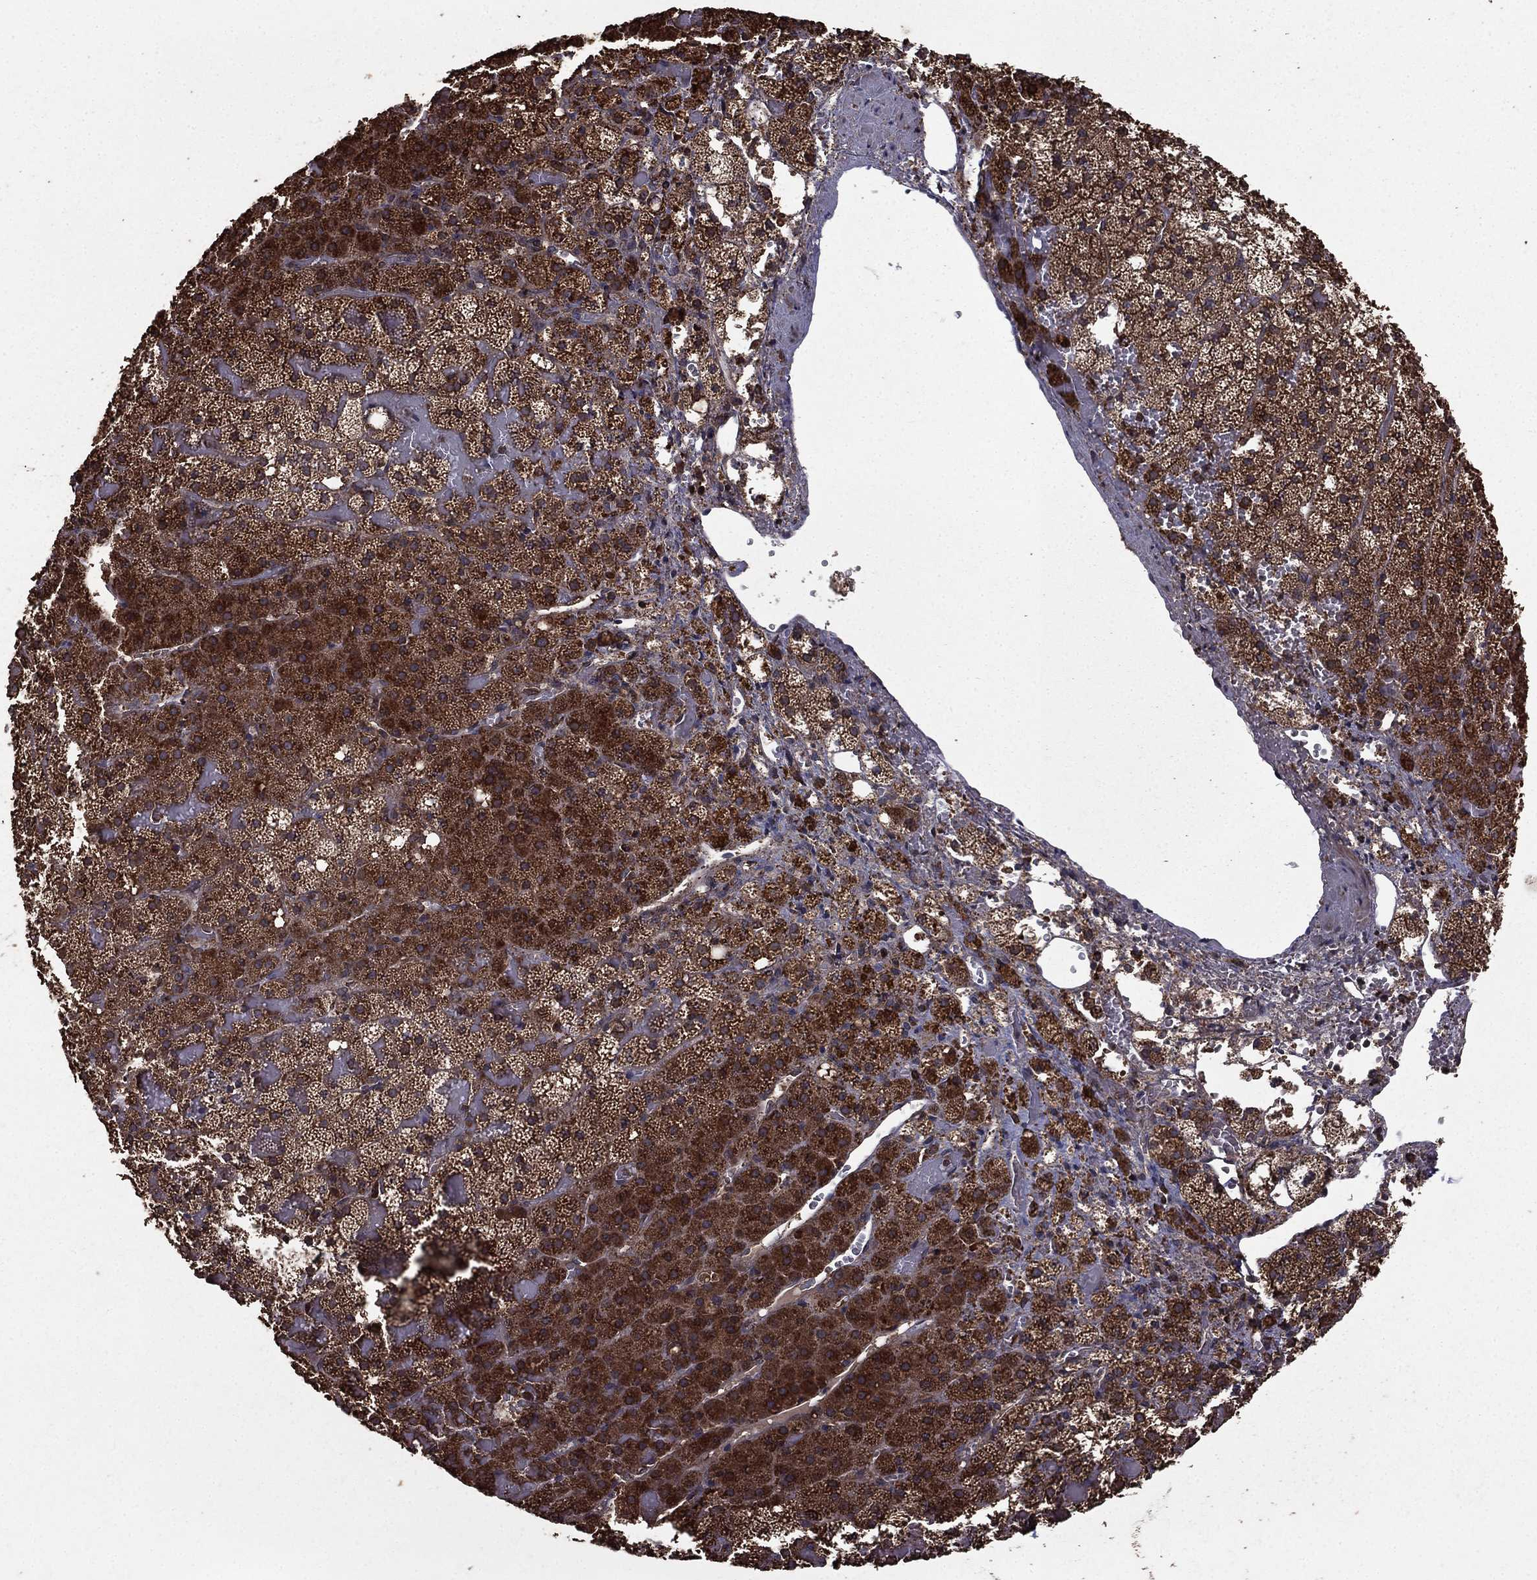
{"staining": {"intensity": "strong", "quantity": "25%-75%", "location": "cytoplasmic/membranous"}, "tissue": "adrenal gland", "cell_type": "Glandular cells", "image_type": "normal", "snomed": [{"axis": "morphology", "description": "Normal tissue, NOS"}, {"axis": "topography", "description": "Adrenal gland"}], "caption": "IHC image of benign adrenal gland stained for a protein (brown), which demonstrates high levels of strong cytoplasmic/membranous staining in about 25%-75% of glandular cells.", "gene": "BIRC6", "patient": {"sex": "male", "age": 53}}